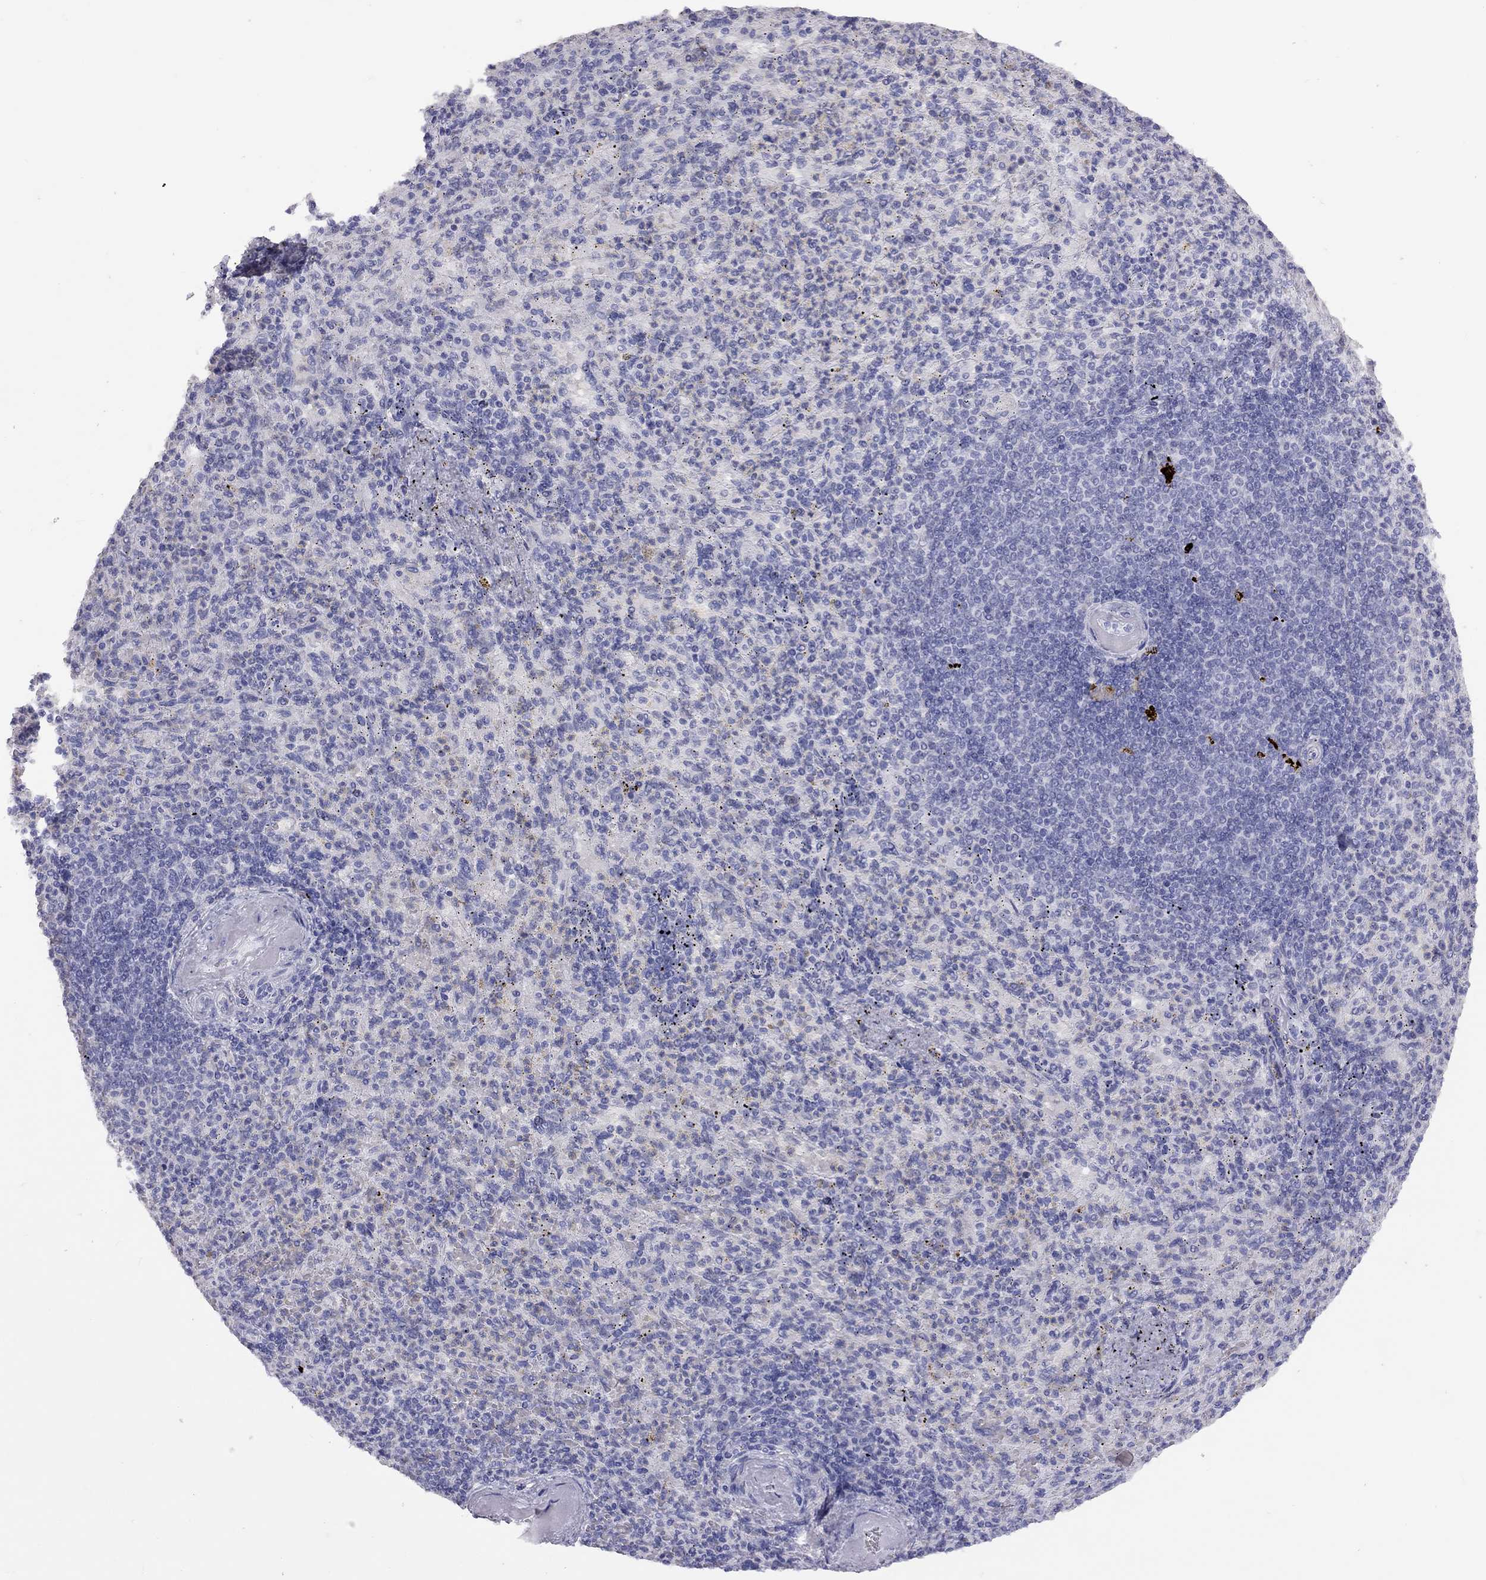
{"staining": {"intensity": "negative", "quantity": "none", "location": "none"}, "tissue": "spleen", "cell_type": "Cells in red pulp", "image_type": "normal", "snomed": [{"axis": "morphology", "description": "Normal tissue, NOS"}, {"axis": "topography", "description": "Spleen"}], "caption": "This is a photomicrograph of immunohistochemistry staining of normal spleen, which shows no staining in cells in red pulp.", "gene": "MUC16", "patient": {"sex": "female", "age": 74}}